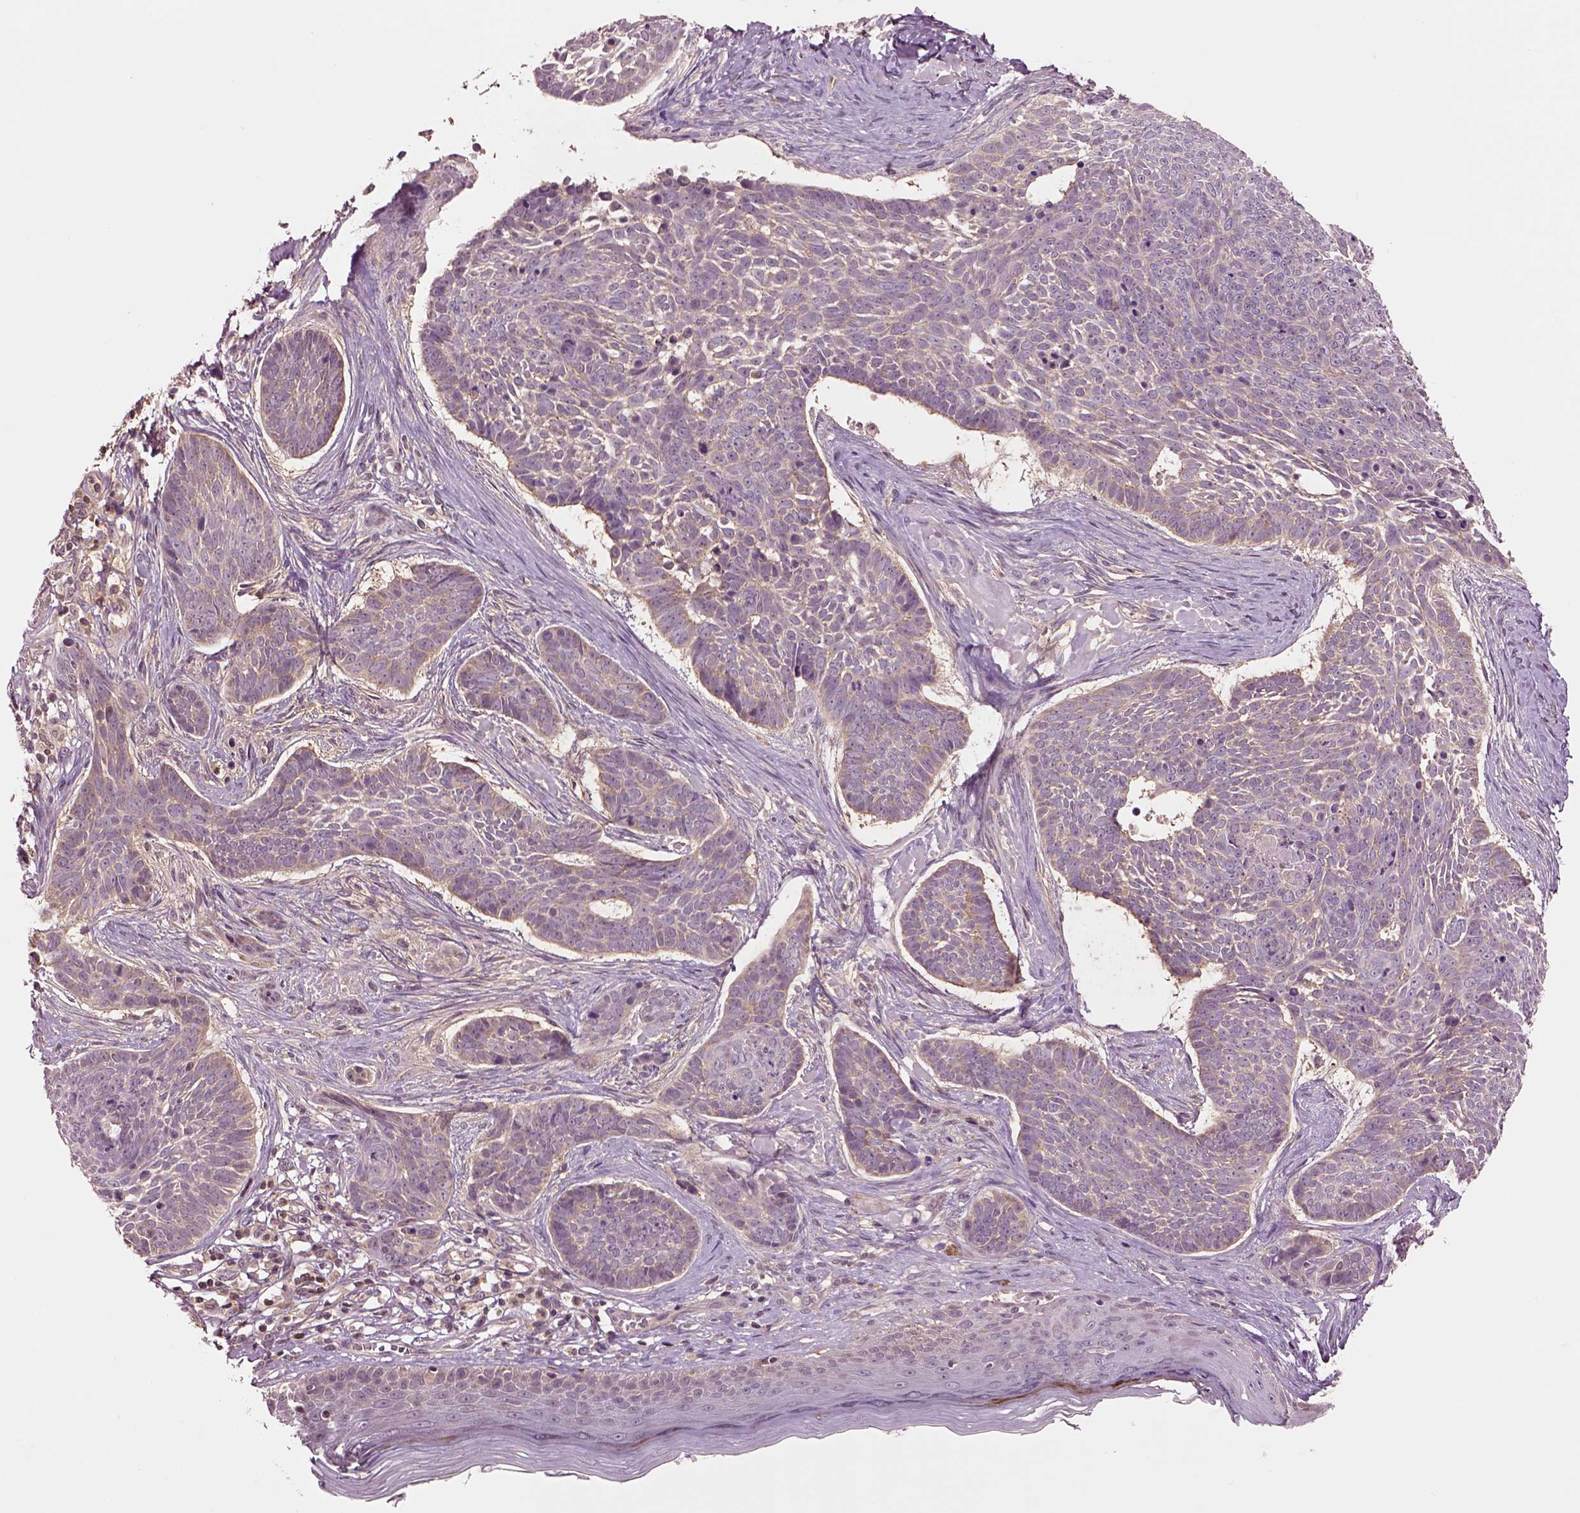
{"staining": {"intensity": "negative", "quantity": "none", "location": "none"}, "tissue": "skin cancer", "cell_type": "Tumor cells", "image_type": "cancer", "snomed": [{"axis": "morphology", "description": "Basal cell carcinoma"}, {"axis": "topography", "description": "Skin"}], "caption": "IHC of human skin cancer (basal cell carcinoma) exhibits no positivity in tumor cells. The staining was performed using DAB (3,3'-diaminobenzidine) to visualize the protein expression in brown, while the nuclei were stained in blue with hematoxylin (Magnification: 20x).", "gene": "MTHFS", "patient": {"sex": "male", "age": 85}}